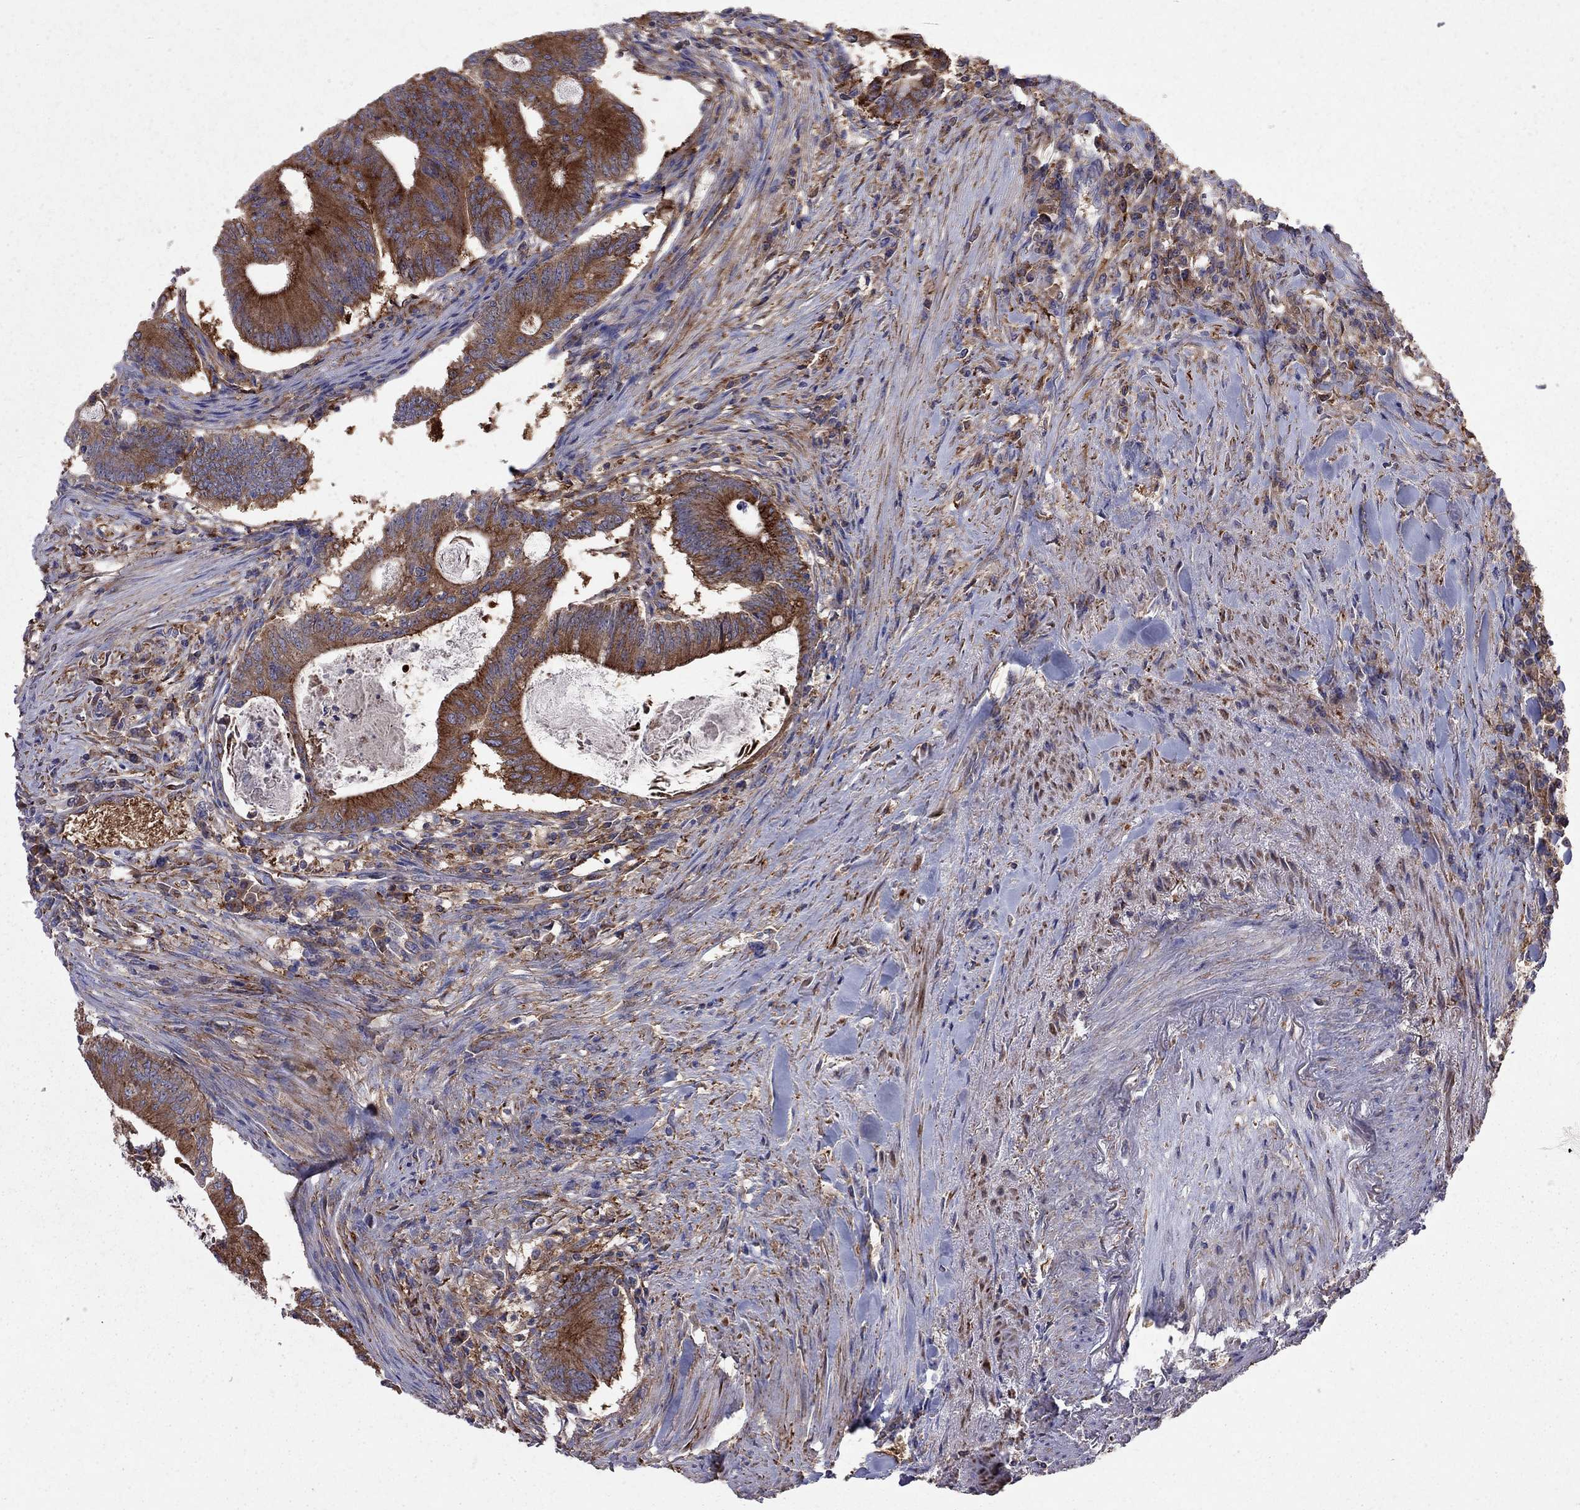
{"staining": {"intensity": "strong", "quantity": ">75%", "location": "cytoplasmic/membranous"}, "tissue": "colorectal cancer", "cell_type": "Tumor cells", "image_type": "cancer", "snomed": [{"axis": "morphology", "description": "Adenocarcinoma, NOS"}, {"axis": "topography", "description": "Colon"}], "caption": "Immunohistochemical staining of colorectal cancer displays high levels of strong cytoplasmic/membranous protein positivity in about >75% of tumor cells.", "gene": "EIF4E3", "patient": {"sex": "female", "age": 70}}